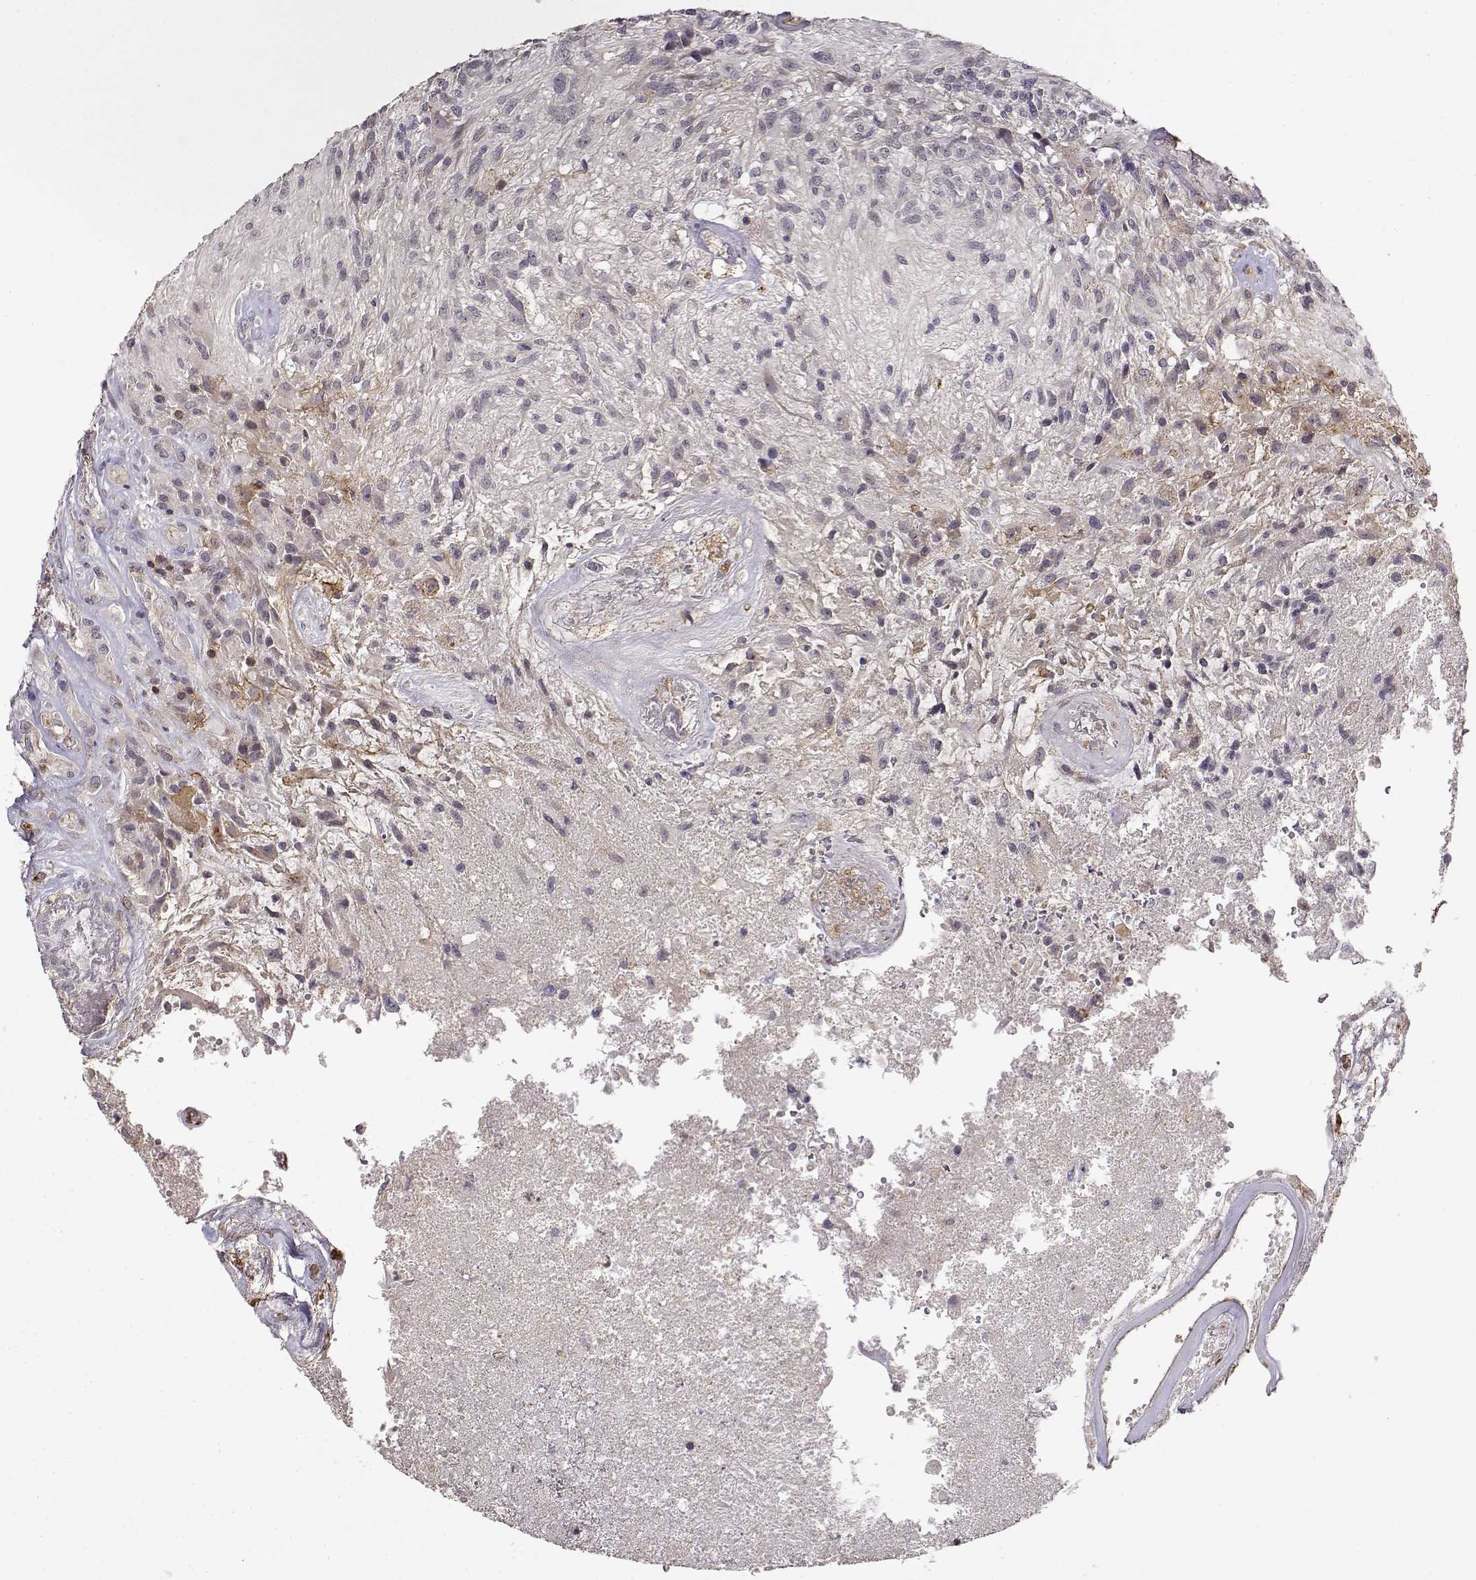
{"staining": {"intensity": "negative", "quantity": "none", "location": "none"}, "tissue": "glioma", "cell_type": "Tumor cells", "image_type": "cancer", "snomed": [{"axis": "morphology", "description": "Glioma, malignant, High grade"}, {"axis": "topography", "description": "Brain"}], "caption": "A histopathology image of human malignant glioma (high-grade) is negative for staining in tumor cells.", "gene": "IFITM1", "patient": {"sex": "male", "age": 56}}